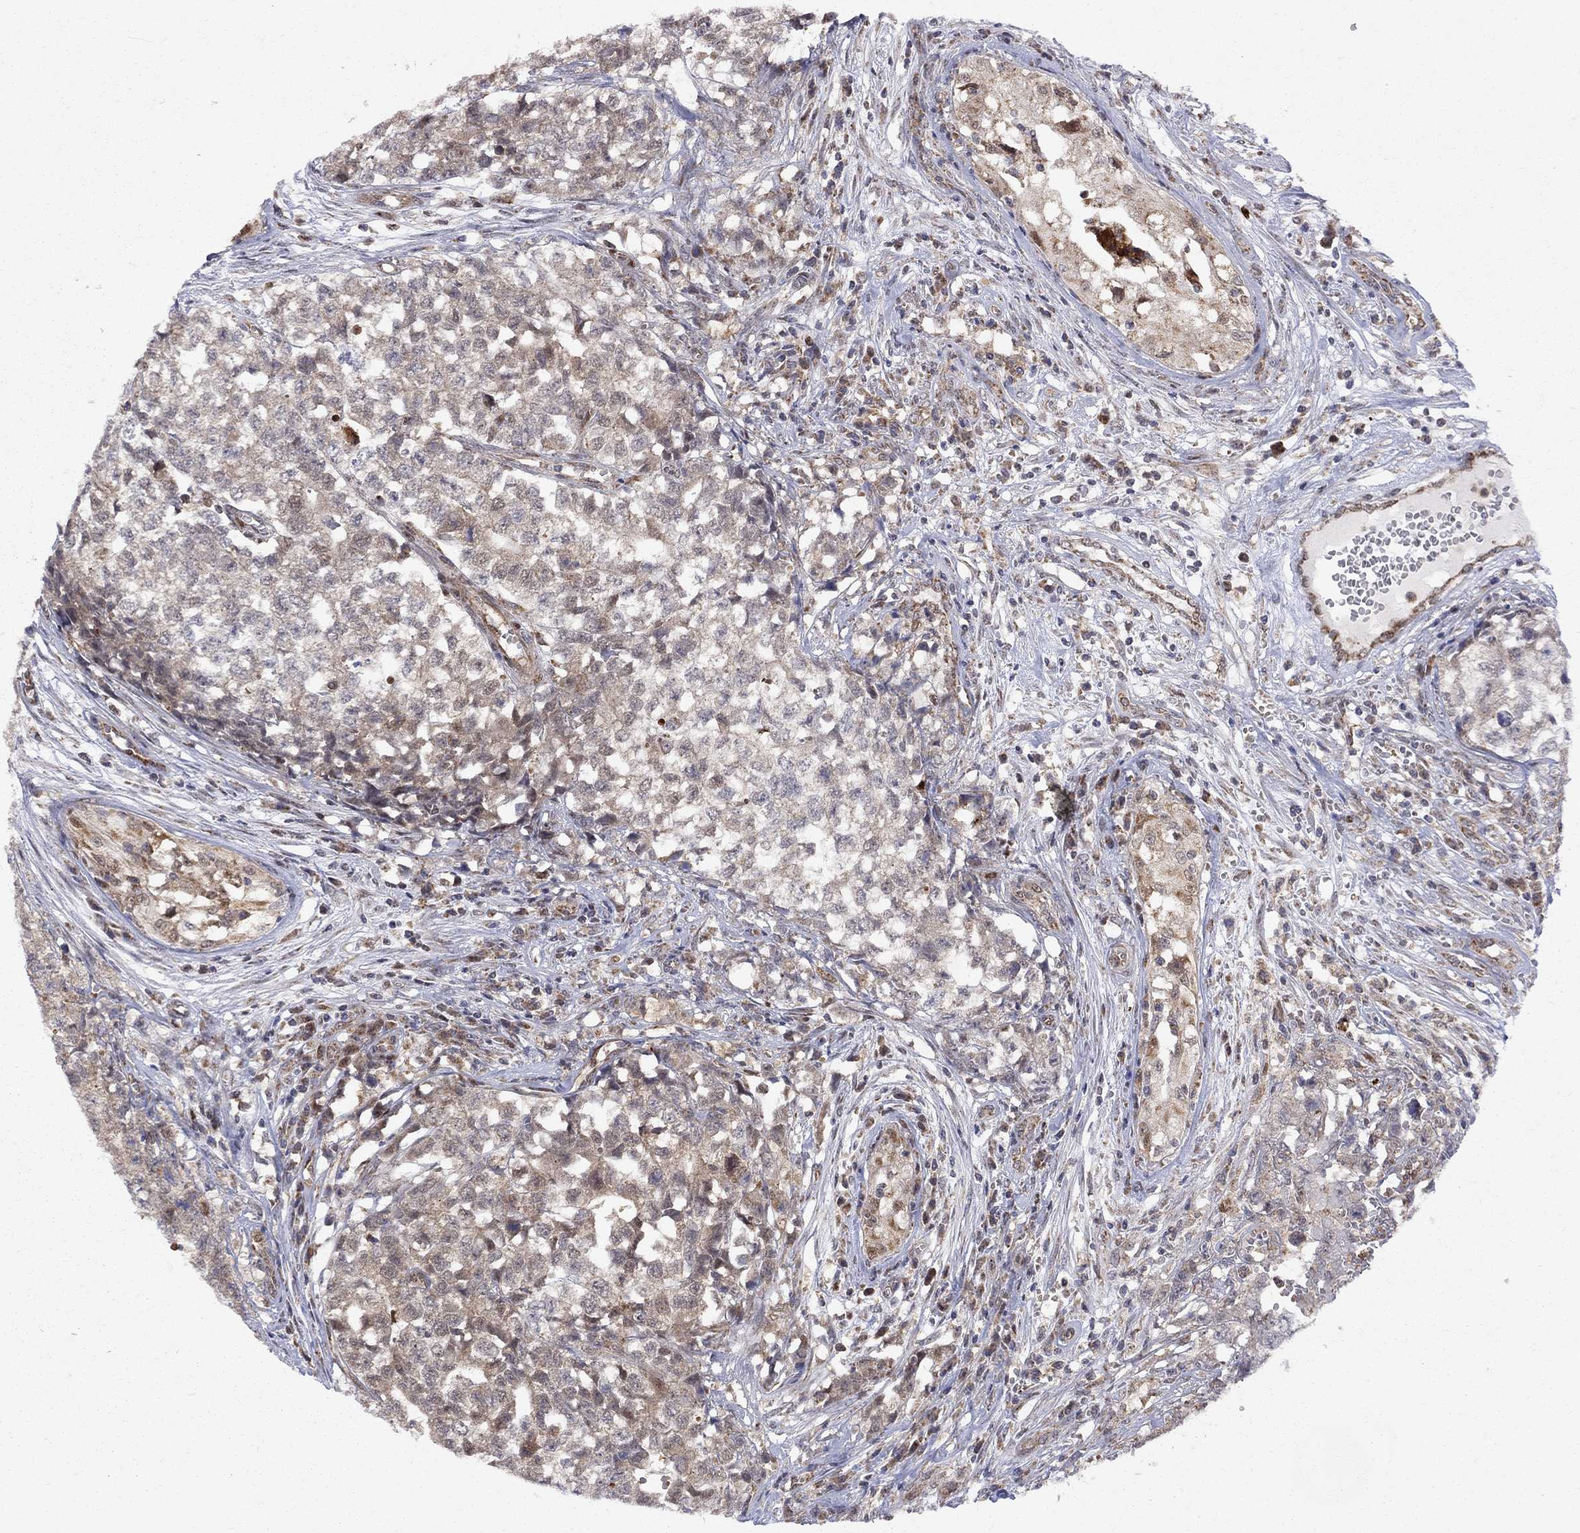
{"staining": {"intensity": "negative", "quantity": "none", "location": "none"}, "tissue": "testis cancer", "cell_type": "Tumor cells", "image_type": "cancer", "snomed": [{"axis": "morphology", "description": "Seminoma, NOS"}, {"axis": "morphology", "description": "Carcinoma, Embryonal, NOS"}, {"axis": "topography", "description": "Testis"}], "caption": "Tumor cells show no significant protein expression in embryonal carcinoma (testis).", "gene": "ELOB", "patient": {"sex": "male", "age": 22}}